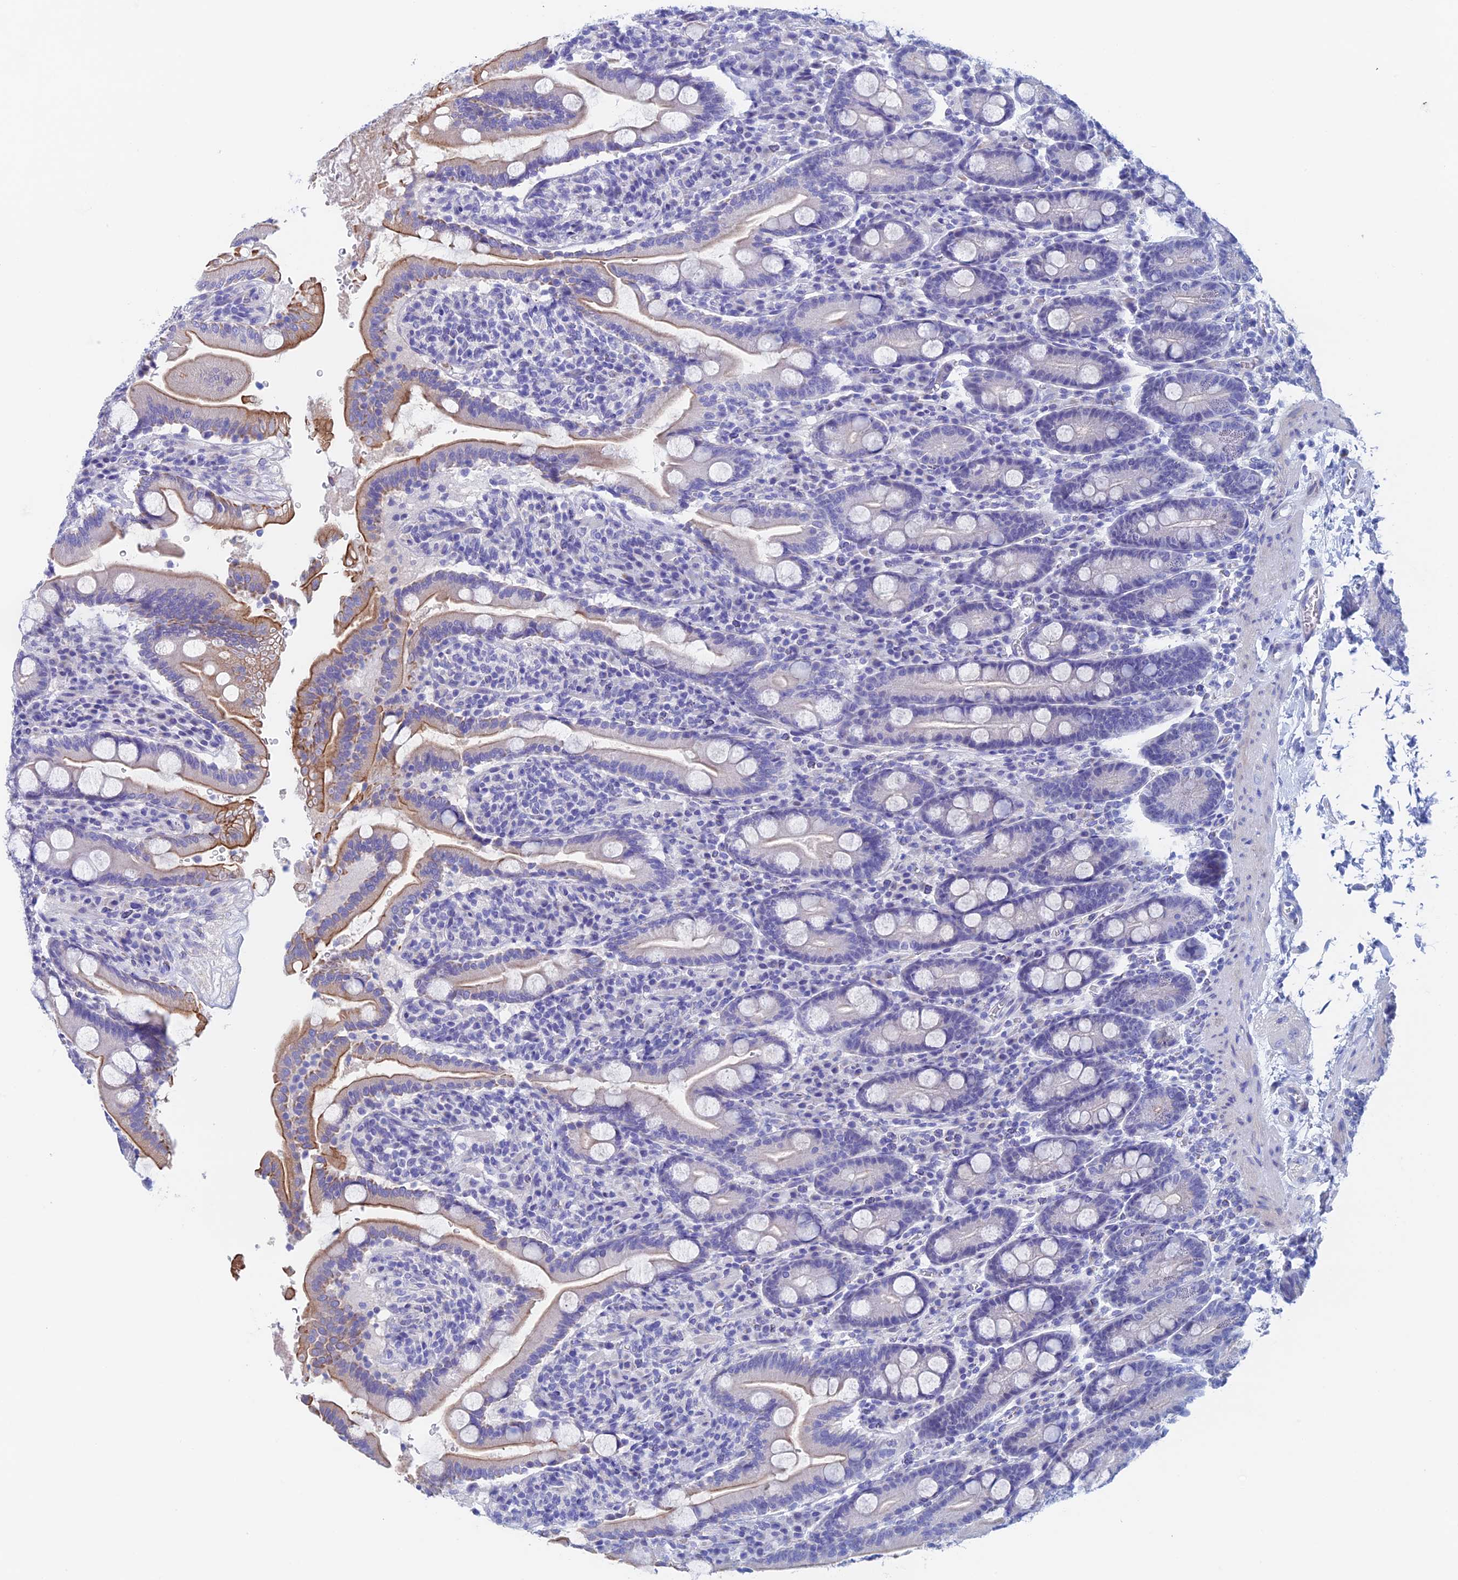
{"staining": {"intensity": "moderate", "quantity": "25%-75%", "location": "cytoplasmic/membranous"}, "tissue": "duodenum", "cell_type": "Glandular cells", "image_type": "normal", "snomed": [{"axis": "morphology", "description": "Normal tissue, NOS"}, {"axis": "topography", "description": "Duodenum"}], "caption": "Normal duodenum reveals moderate cytoplasmic/membranous staining in approximately 25%-75% of glandular cells, visualized by immunohistochemistry.", "gene": "PSMC3IP", "patient": {"sex": "male", "age": 35}}